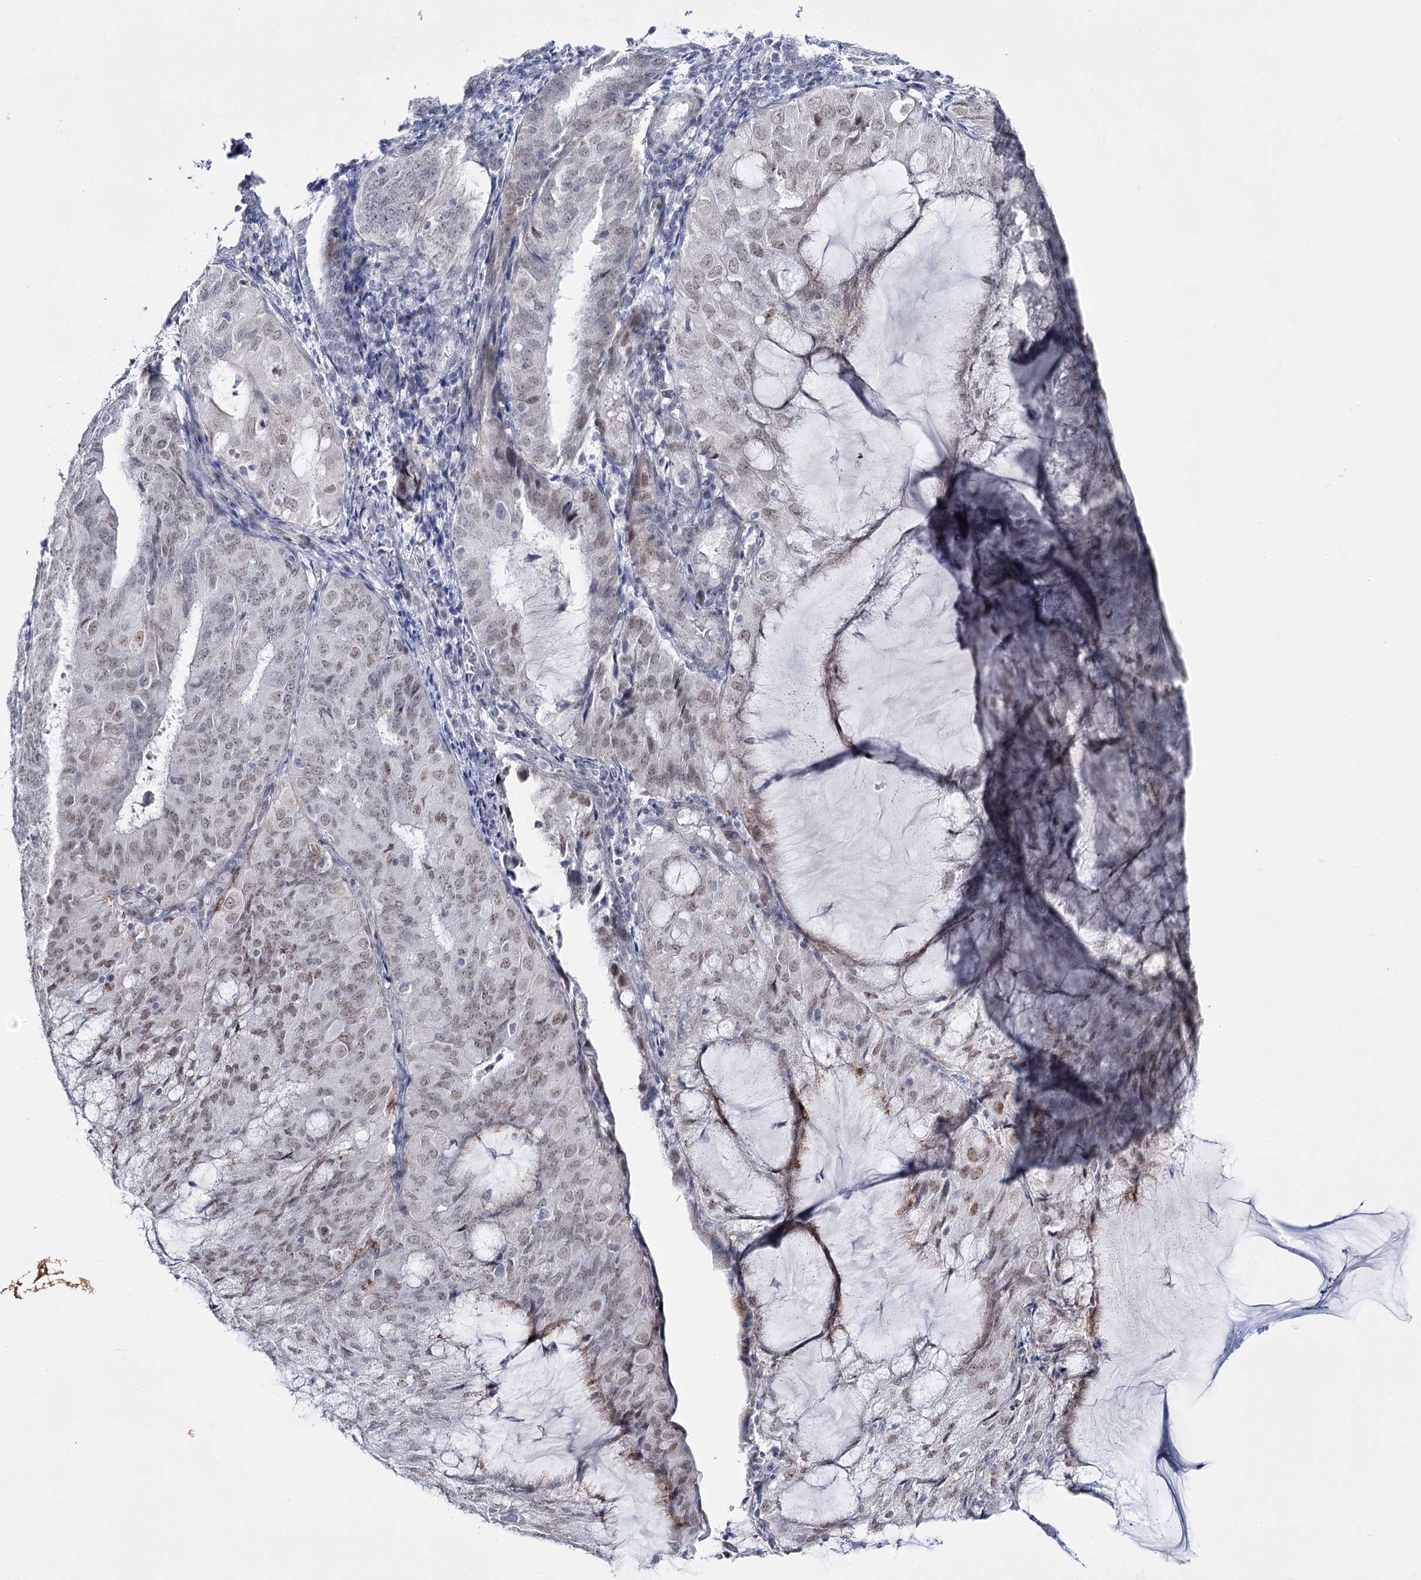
{"staining": {"intensity": "weak", "quantity": "25%-75%", "location": "nuclear"}, "tissue": "endometrial cancer", "cell_type": "Tumor cells", "image_type": "cancer", "snomed": [{"axis": "morphology", "description": "Adenocarcinoma, NOS"}, {"axis": "topography", "description": "Endometrium"}], "caption": "Immunohistochemistry (IHC) (DAB (3,3'-diaminobenzidine)) staining of human endometrial adenocarcinoma displays weak nuclear protein expression in about 25%-75% of tumor cells. The protein is shown in brown color, while the nuclei are stained blue.", "gene": "RBM15B", "patient": {"sex": "female", "age": 81}}